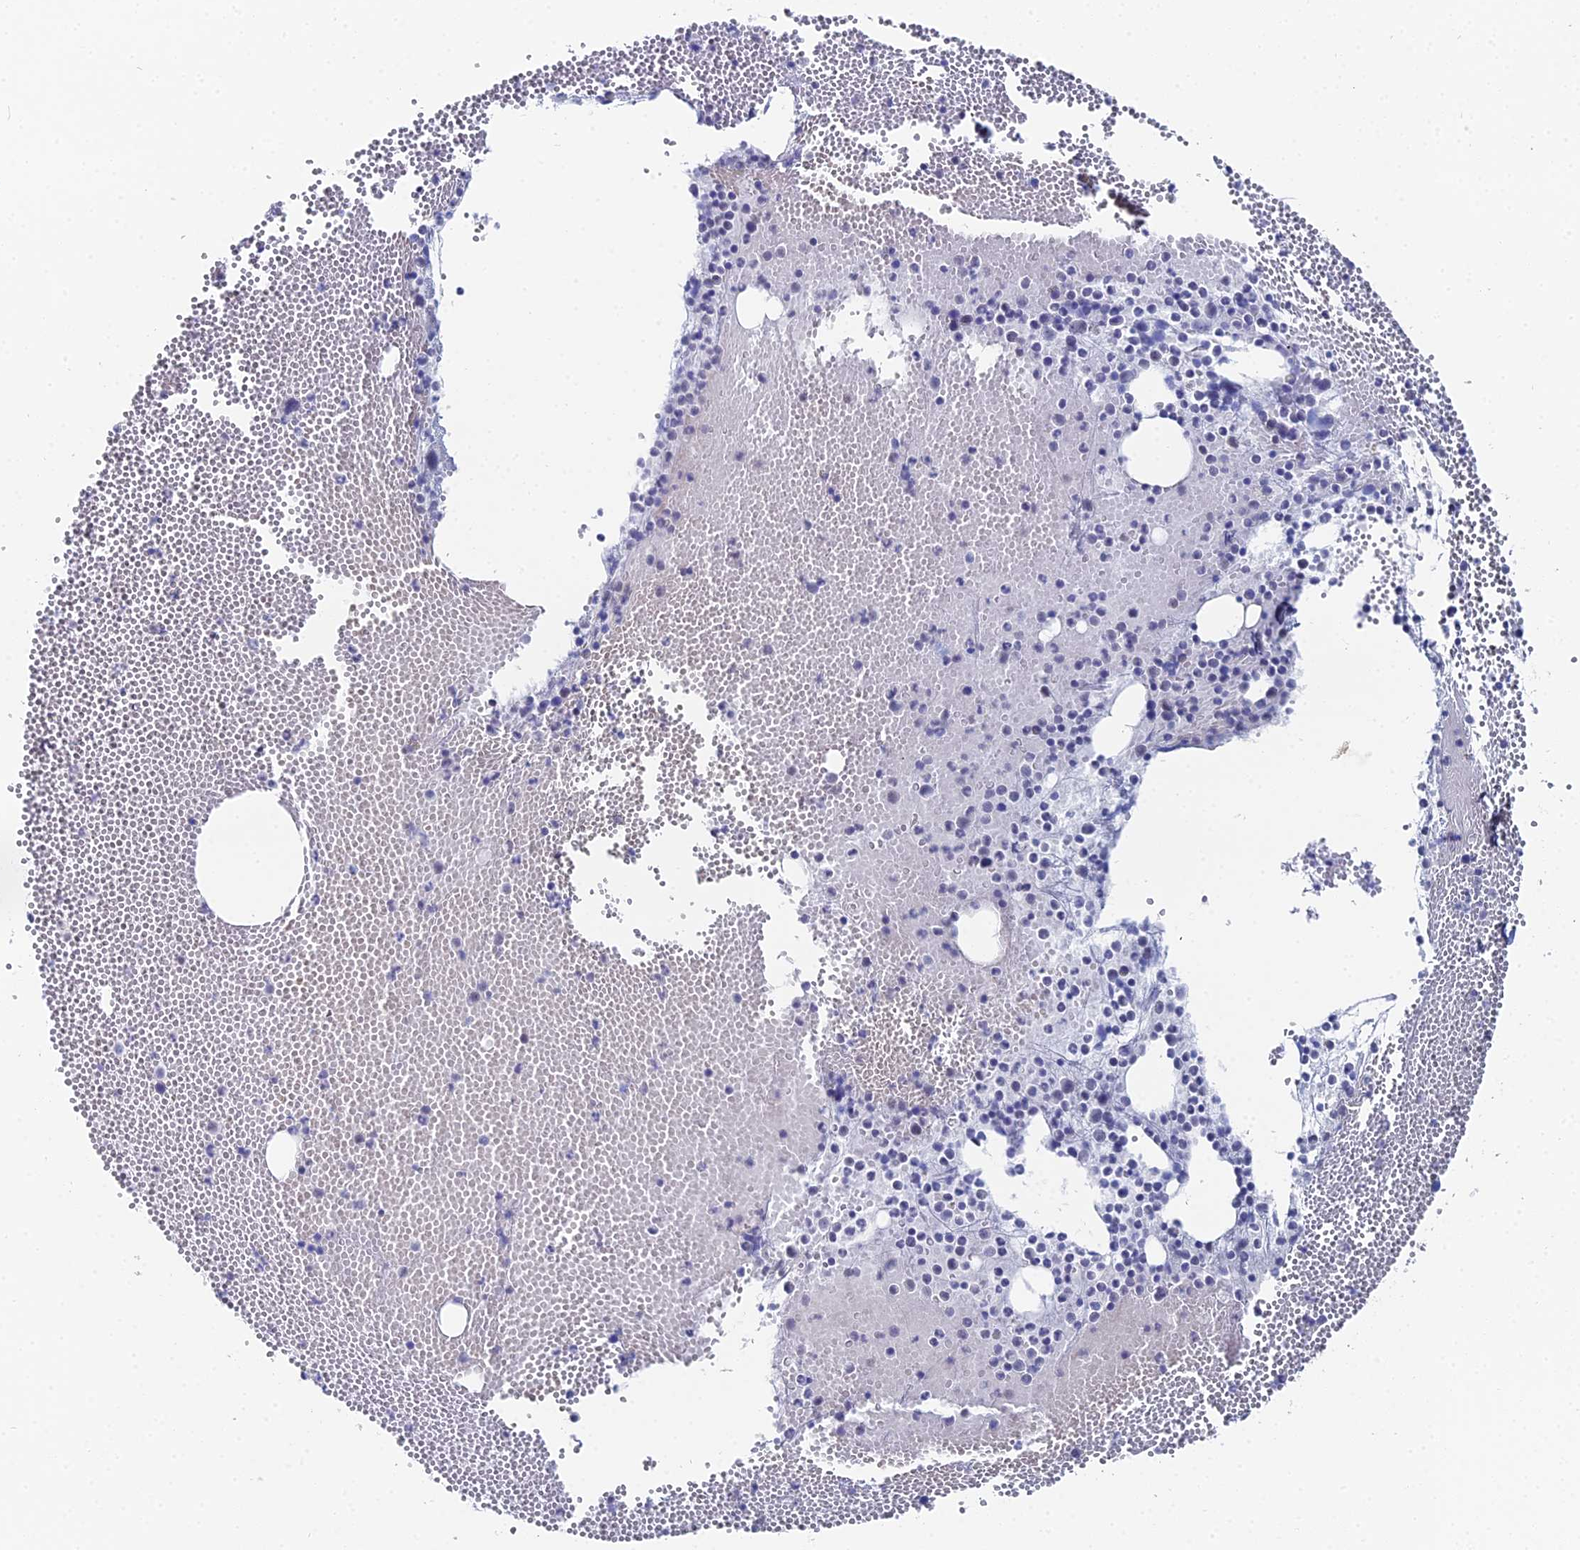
{"staining": {"intensity": "negative", "quantity": "none", "location": "none"}, "tissue": "bone marrow", "cell_type": "Hematopoietic cells", "image_type": "normal", "snomed": [{"axis": "morphology", "description": "Normal tissue, NOS"}, {"axis": "topography", "description": "Bone marrow"}], "caption": "Immunohistochemistry of normal bone marrow shows no expression in hematopoietic cells.", "gene": "THAP4", "patient": {"sex": "female", "age": 77}}